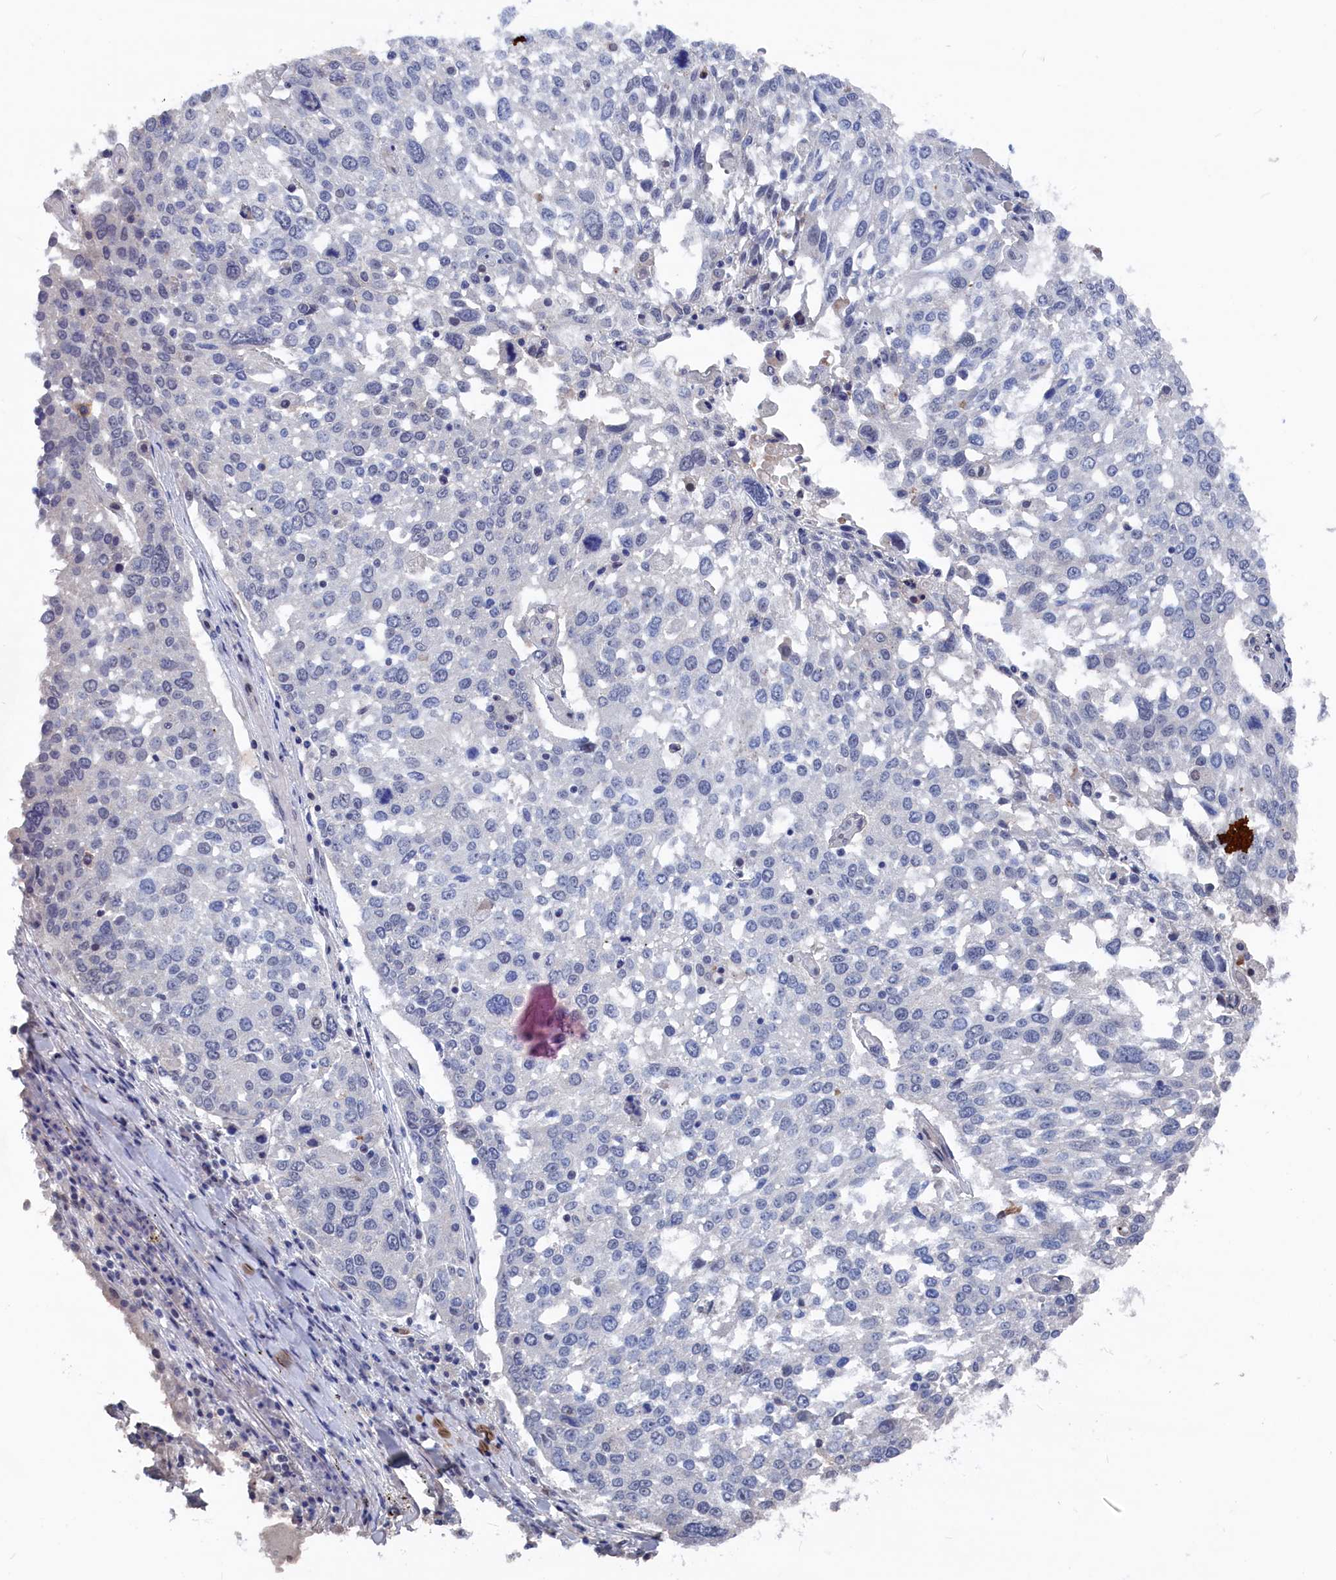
{"staining": {"intensity": "negative", "quantity": "none", "location": "none"}, "tissue": "lung cancer", "cell_type": "Tumor cells", "image_type": "cancer", "snomed": [{"axis": "morphology", "description": "Squamous cell carcinoma, NOS"}, {"axis": "topography", "description": "Lung"}], "caption": "This is an IHC micrograph of lung cancer (squamous cell carcinoma). There is no expression in tumor cells.", "gene": "MARCHF3", "patient": {"sex": "male", "age": 65}}